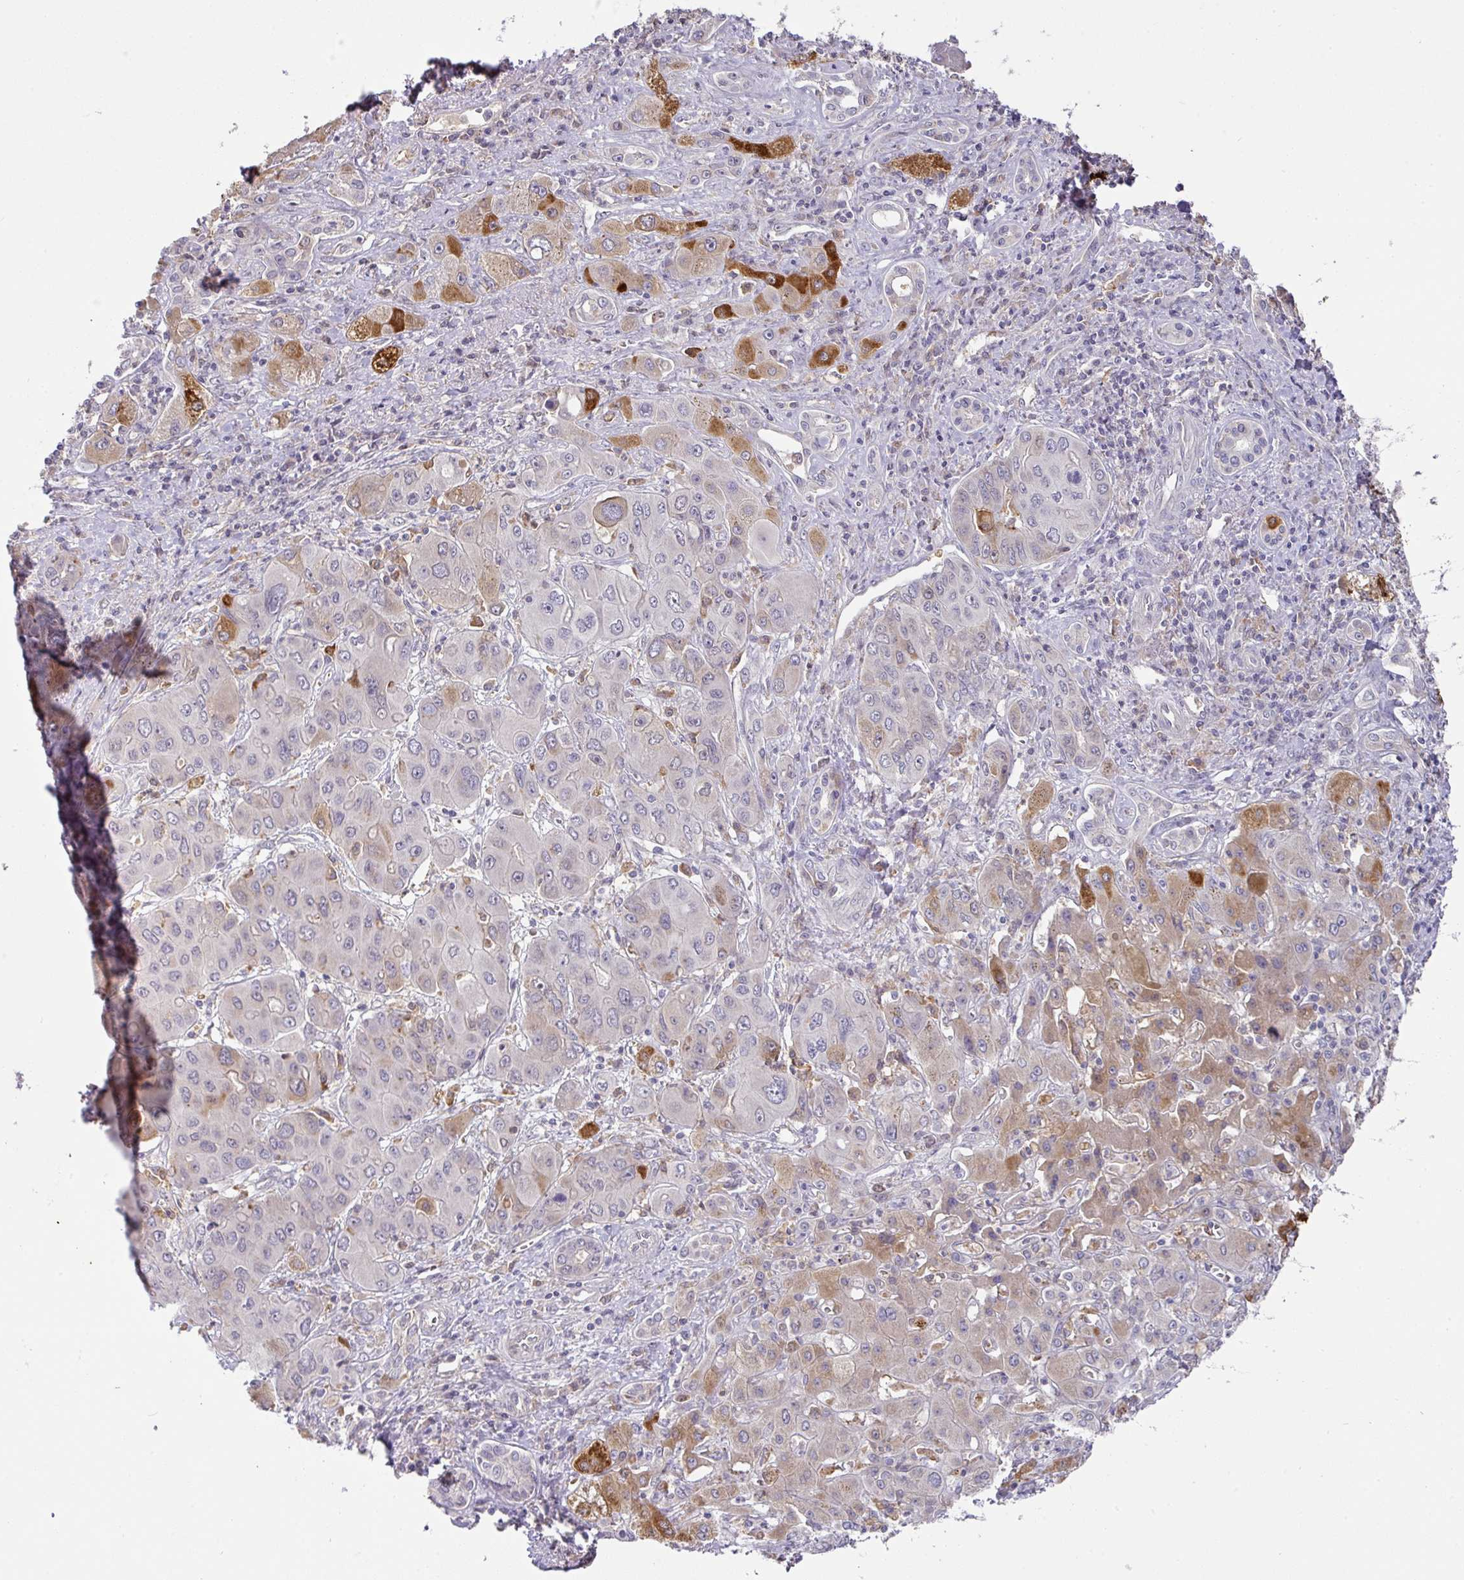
{"staining": {"intensity": "strong", "quantity": "<25%", "location": "cytoplasmic/membranous"}, "tissue": "liver cancer", "cell_type": "Tumor cells", "image_type": "cancer", "snomed": [{"axis": "morphology", "description": "Cholangiocarcinoma"}, {"axis": "topography", "description": "Liver"}], "caption": "Strong cytoplasmic/membranous expression for a protein is appreciated in about <25% of tumor cells of liver cancer (cholangiocarcinoma) using immunohistochemistry.", "gene": "GCNT7", "patient": {"sex": "male", "age": 67}}